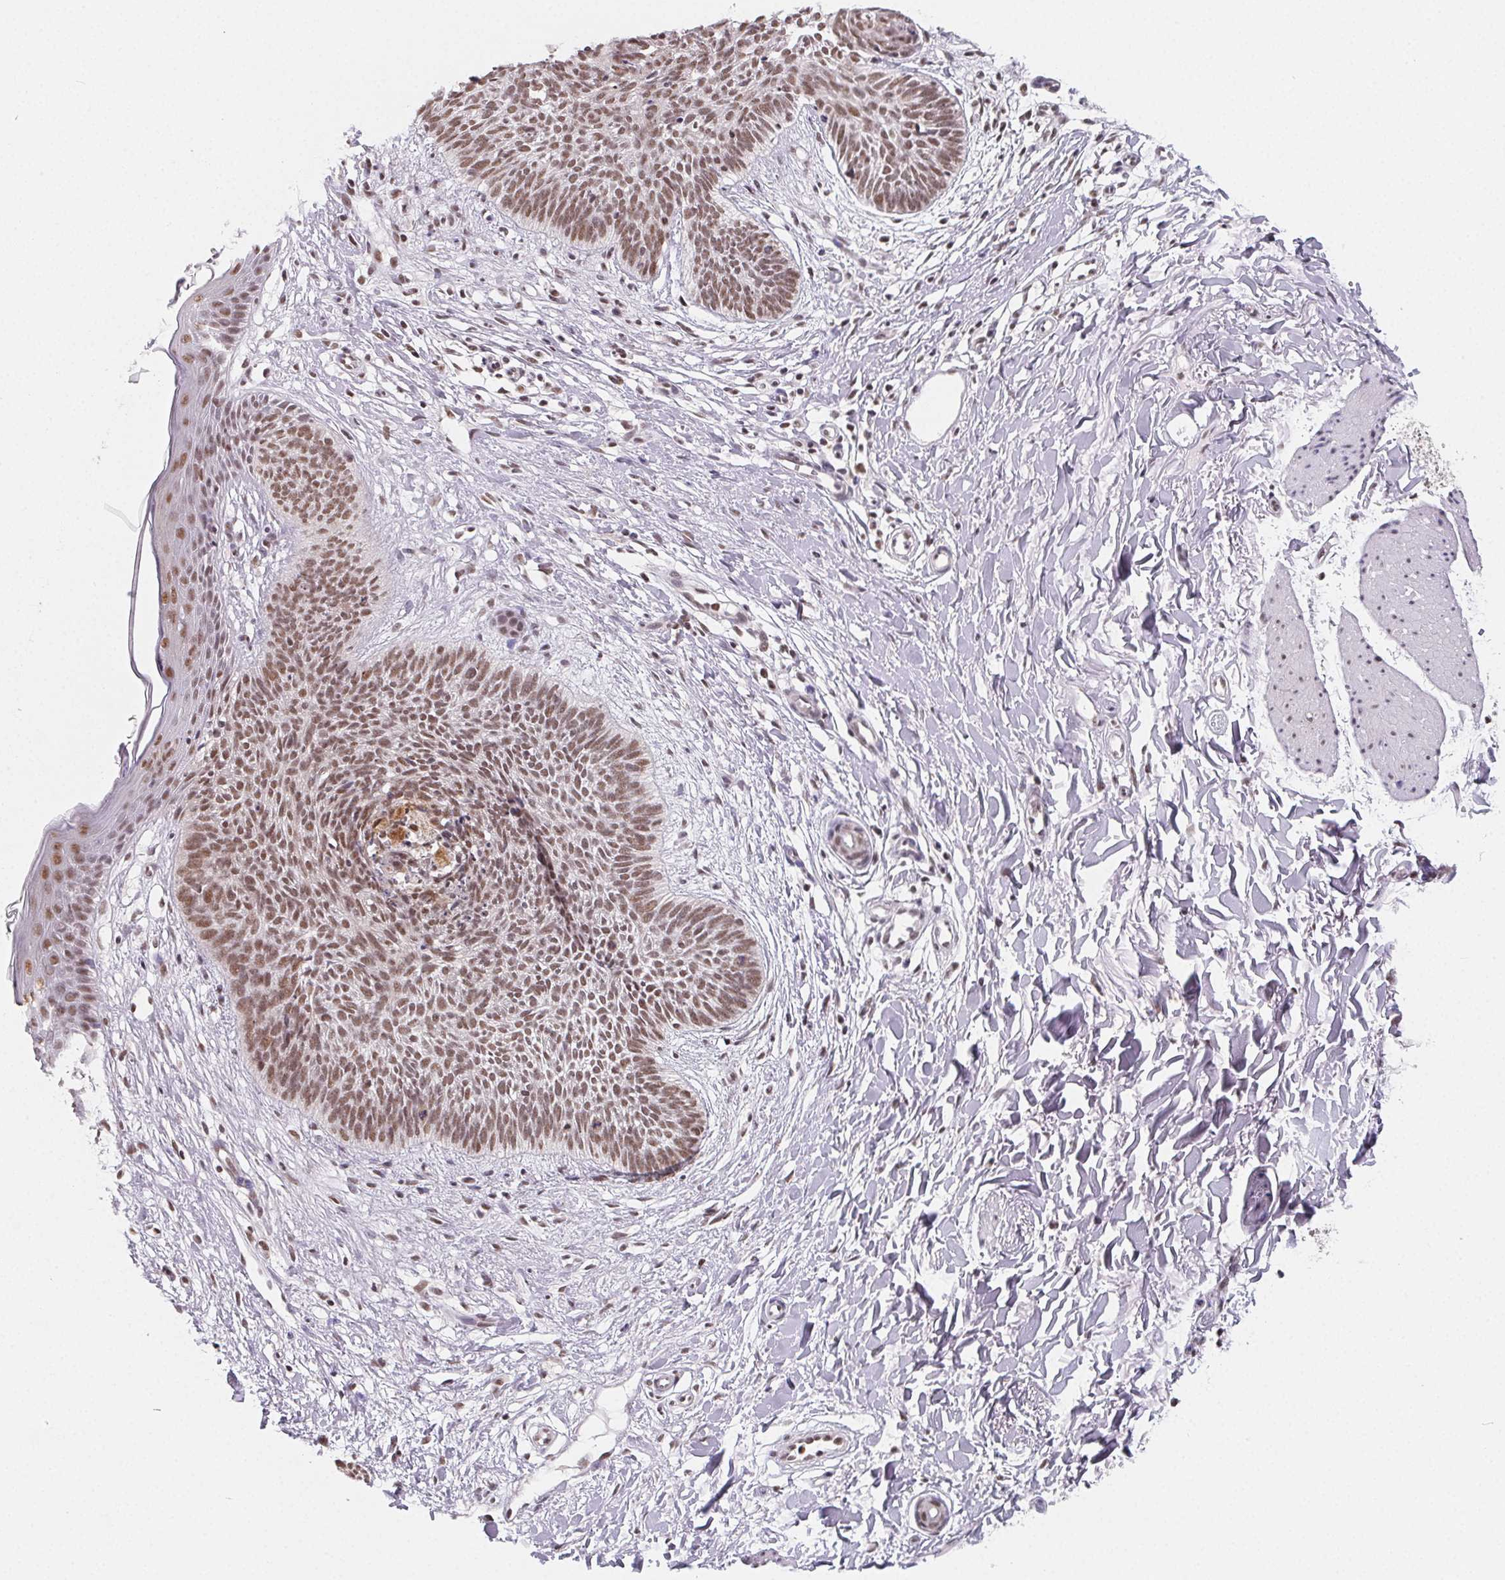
{"staining": {"intensity": "moderate", "quantity": ">75%", "location": "nuclear"}, "tissue": "skin cancer", "cell_type": "Tumor cells", "image_type": "cancer", "snomed": [{"axis": "morphology", "description": "Basal cell carcinoma"}, {"axis": "topography", "description": "Skin"}], "caption": "Protein staining shows moderate nuclear positivity in about >75% of tumor cells in skin cancer.", "gene": "TCERG1", "patient": {"sex": "female", "age": 84}}